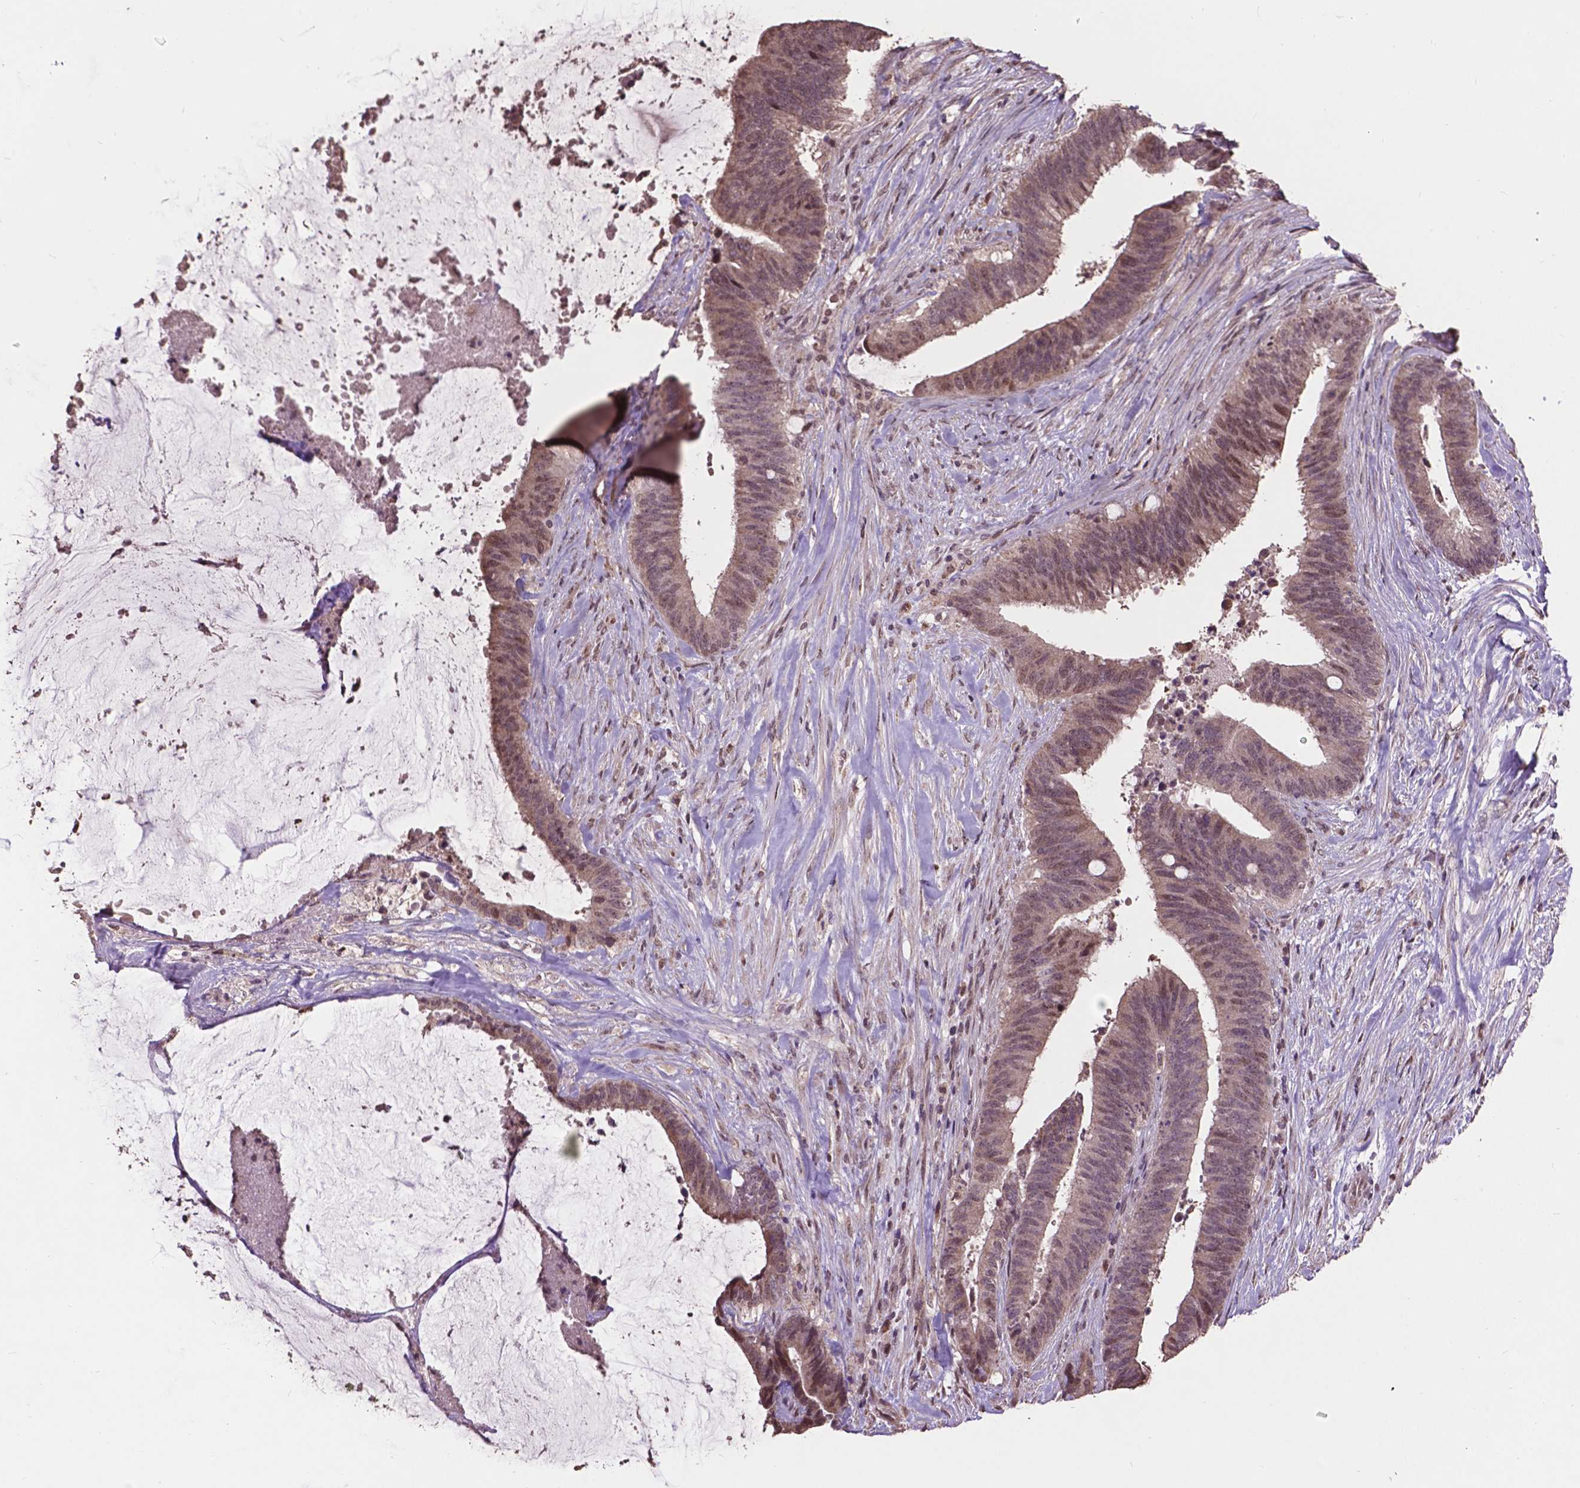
{"staining": {"intensity": "weak", "quantity": "25%-75%", "location": "cytoplasmic/membranous,nuclear"}, "tissue": "colorectal cancer", "cell_type": "Tumor cells", "image_type": "cancer", "snomed": [{"axis": "morphology", "description": "Adenocarcinoma, NOS"}, {"axis": "topography", "description": "Colon"}], "caption": "The histopathology image reveals immunohistochemical staining of colorectal cancer (adenocarcinoma). There is weak cytoplasmic/membranous and nuclear staining is identified in approximately 25%-75% of tumor cells. Using DAB (3,3'-diaminobenzidine) (brown) and hematoxylin (blue) stains, captured at high magnification using brightfield microscopy.", "gene": "GLRA2", "patient": {"sex": "female", "age": 43}}